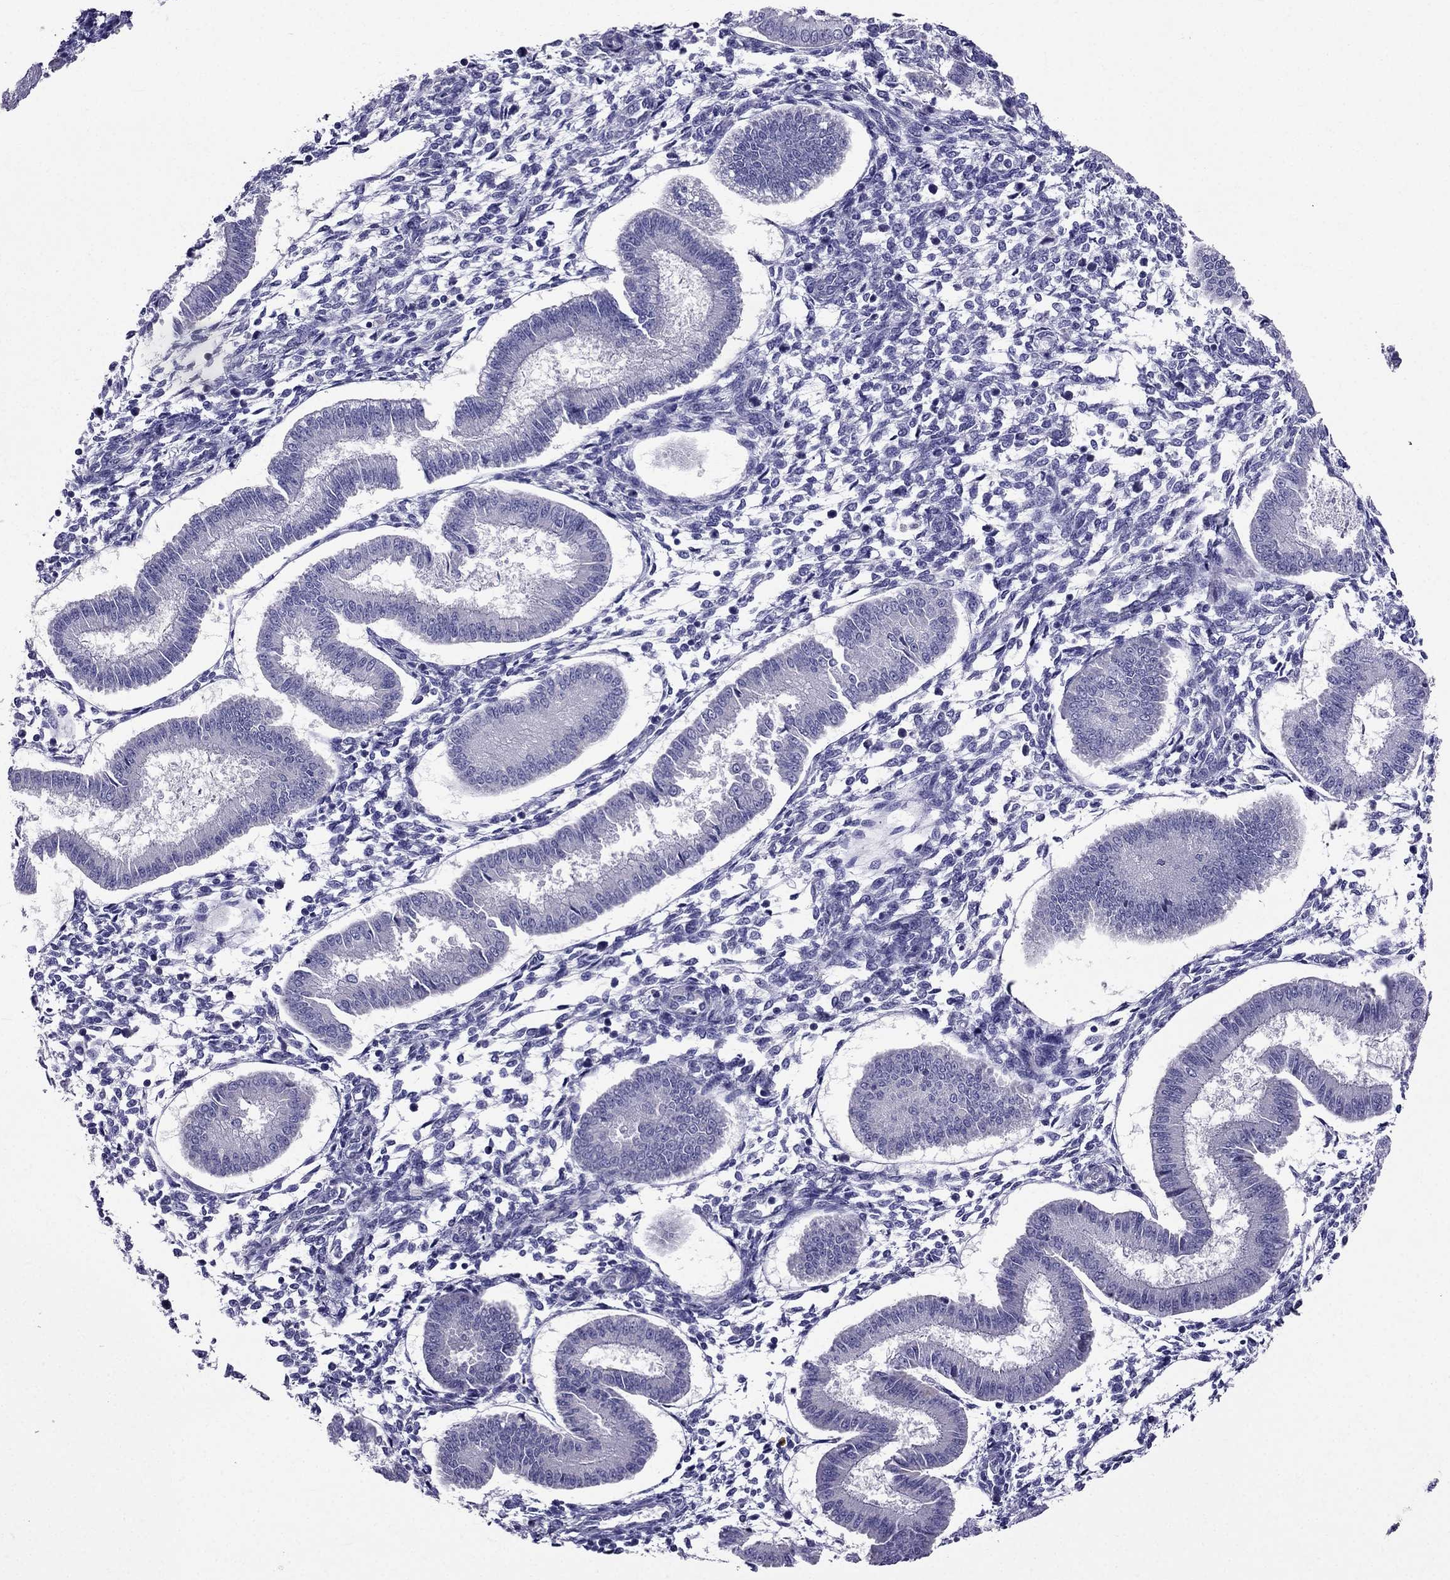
{"staining": {"intensity": "negative", "quantity": "none", "location": "none"}, "tissue": "endometrium", "cell_type": "Cells in endometrial stroma", "image_type": "normal", "snomed": [{"axis": "morphology", "description": "Normal tissue, NOS"}, {"axis": "topography", "description": "Endometrium"}], "caption": "A high-resolution image shows immunohistochemistry staining of unremarkable endometrium, which reveals no significant expression in cells in endometrial stroma. The staining was performed using DAB (3,3'-diaminobenzidine) to visualize the protein expression in brown, while the nuclei were stained in blue with hematoxylin (Magnification: 20x).", "gene": "AAK1", "patient": {"sex": "female", "age": 43}}